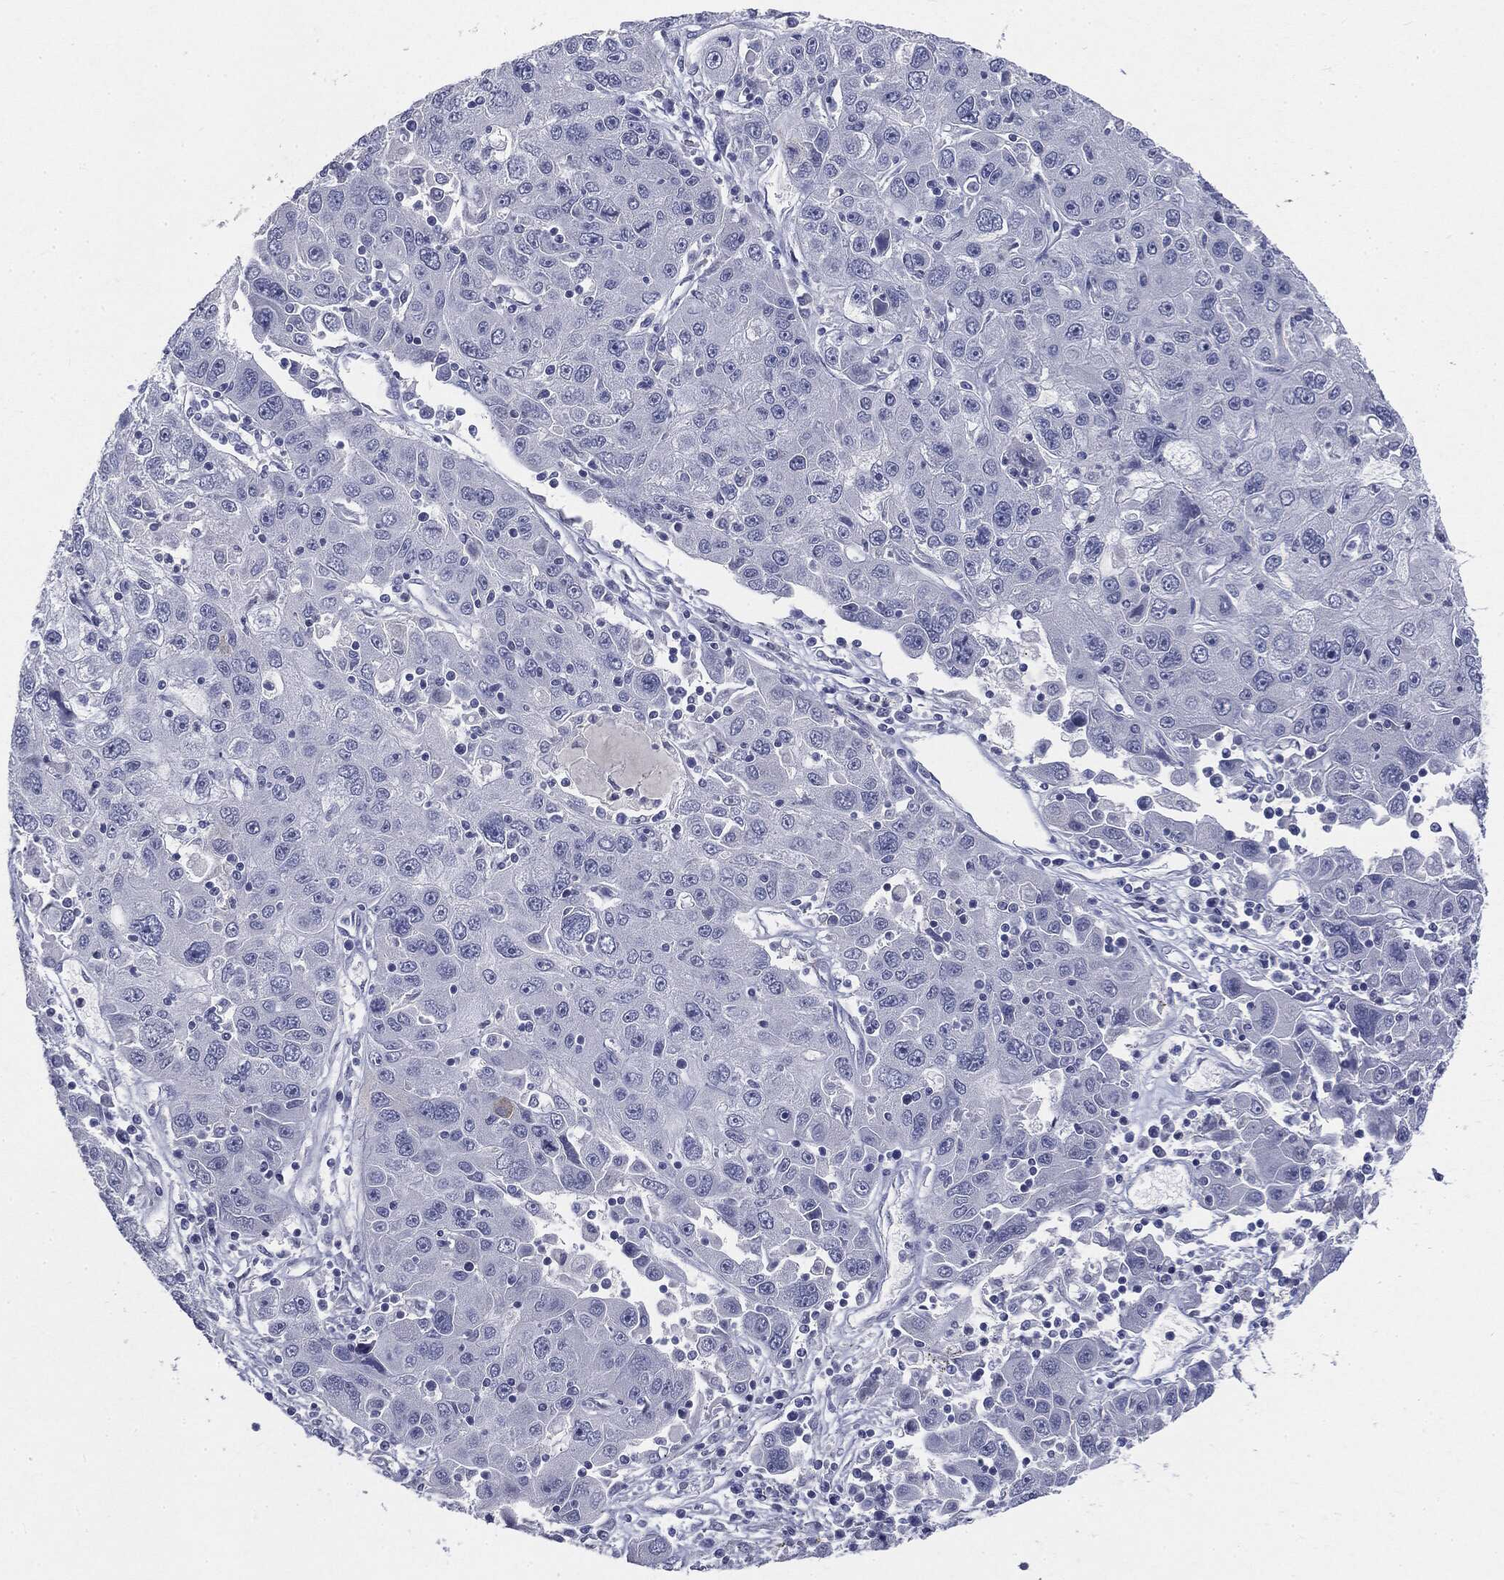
{"staining": {"intensity": "negative", "quantity": "none", "location": "none"}, "tissue": "stomach cancer", "cell_type": "Tumor cells", "image_type": "cancer", "snomed": [{"axis": "morphology", "description": "Adenocarcinoma, NOS"}, {"axis": "topography", "description": "Stomach"}], "caption": "There is no significant expression in tumor cells of stomach cancer. (Brightfield microscopy of DAB (3,3'-diaminobenzidine) IHC at high magnification).", "gene": "CGB1", "patient": {"sex": "male", "age": 56}}